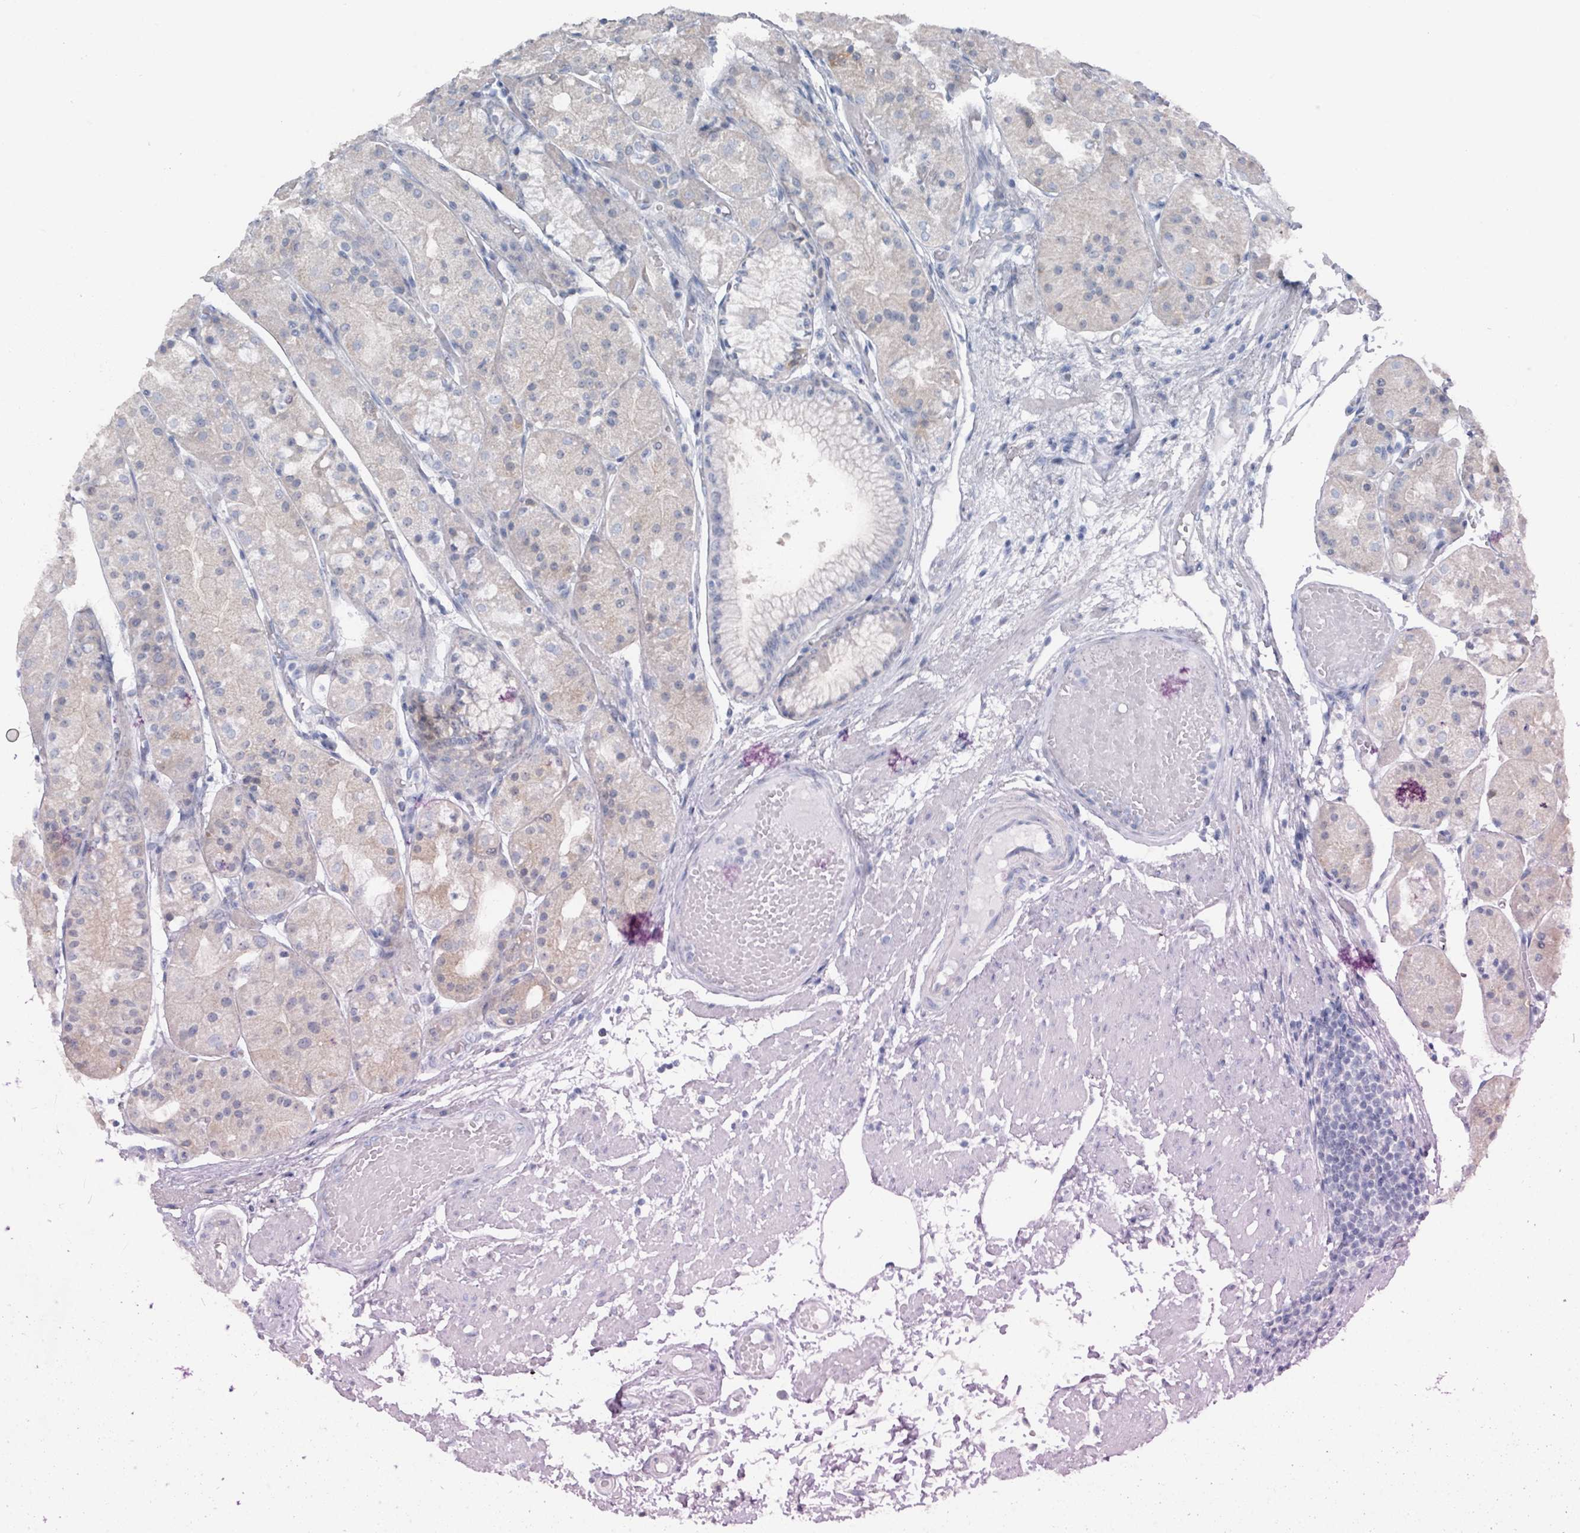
{"staining": {"intensity": "weak", "quantity": "<25%", "location": "cytoplasmic/membranous"}, "tissue": "stomach", "cell_type": "Glandular cells", "image_type": "normal", "snomed": [{"axis": "morphology", "description": "Normal tissue, NOS"}, {"axis": "topography", "description": "Stomach, upper"}], "caption": "The IHC photomicrograph has no significant positivity in glandular cells of stomach. (Immunohistochemistry (ihc), brightfield microscopy, high magnification).", "gene": "GAMT", "patient": {"sex": "male", "age": 72}}